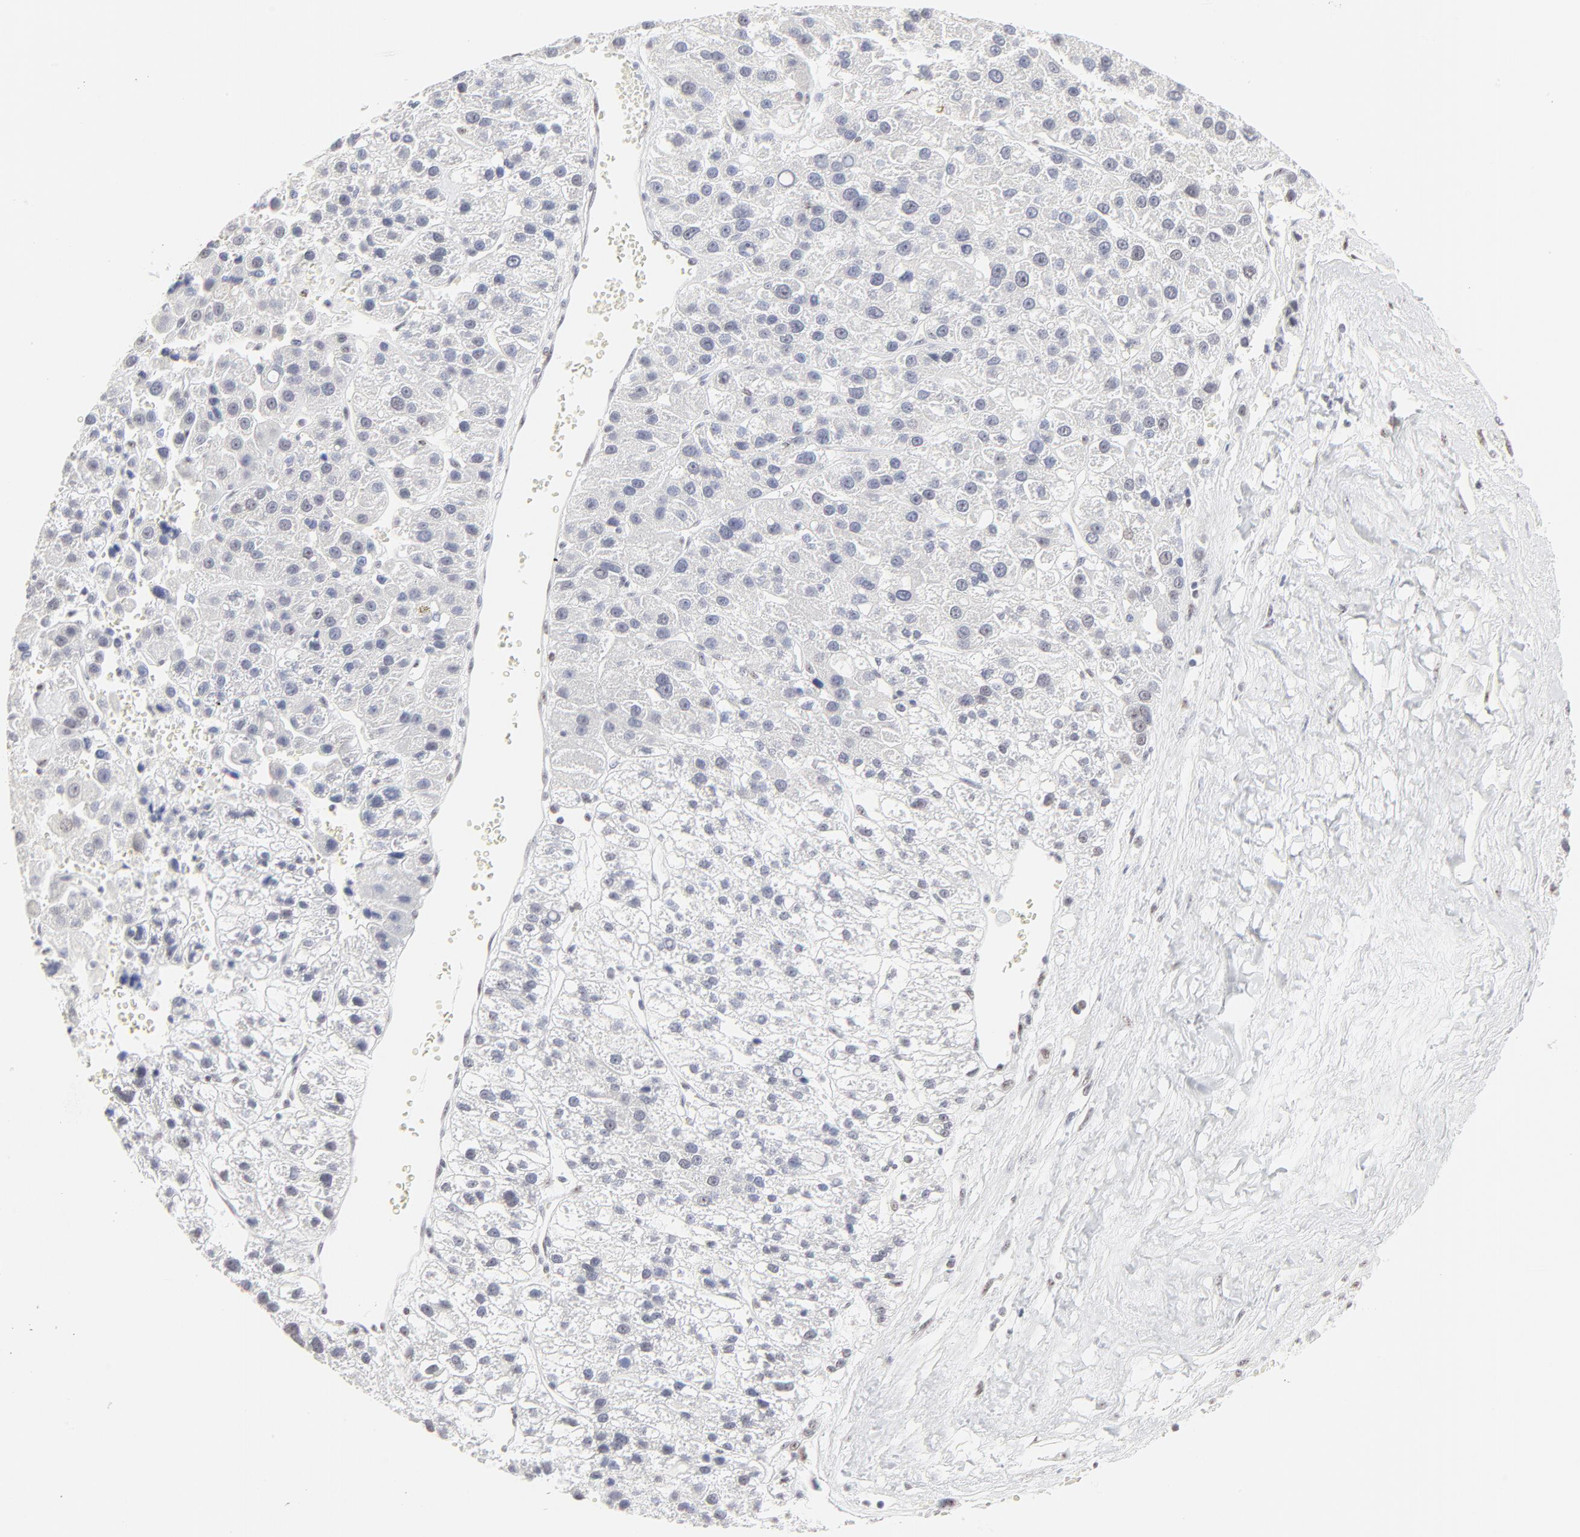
{"staining": {"intensity": "negative", "quantity": "none", "location": "none"}, "tissue": "liver cancer", "cell_type": "Tumor cells", "image_type": "cancer", "snomed": [{"axis": "morphology", "description": "Carcinoma, Hepatocellular, NOS"}, {"axis": "topography", "description": "Liver"}], "caption": "An immunohistochemistry (IHC) photomicrograph of hepatocellular carcinoma (liver) is shown. There is no staining in tumor cells of hepatocellular carcinoma (liver).", "gene": "NFIL3", "patient": {"sex": "female", "age": 85}}